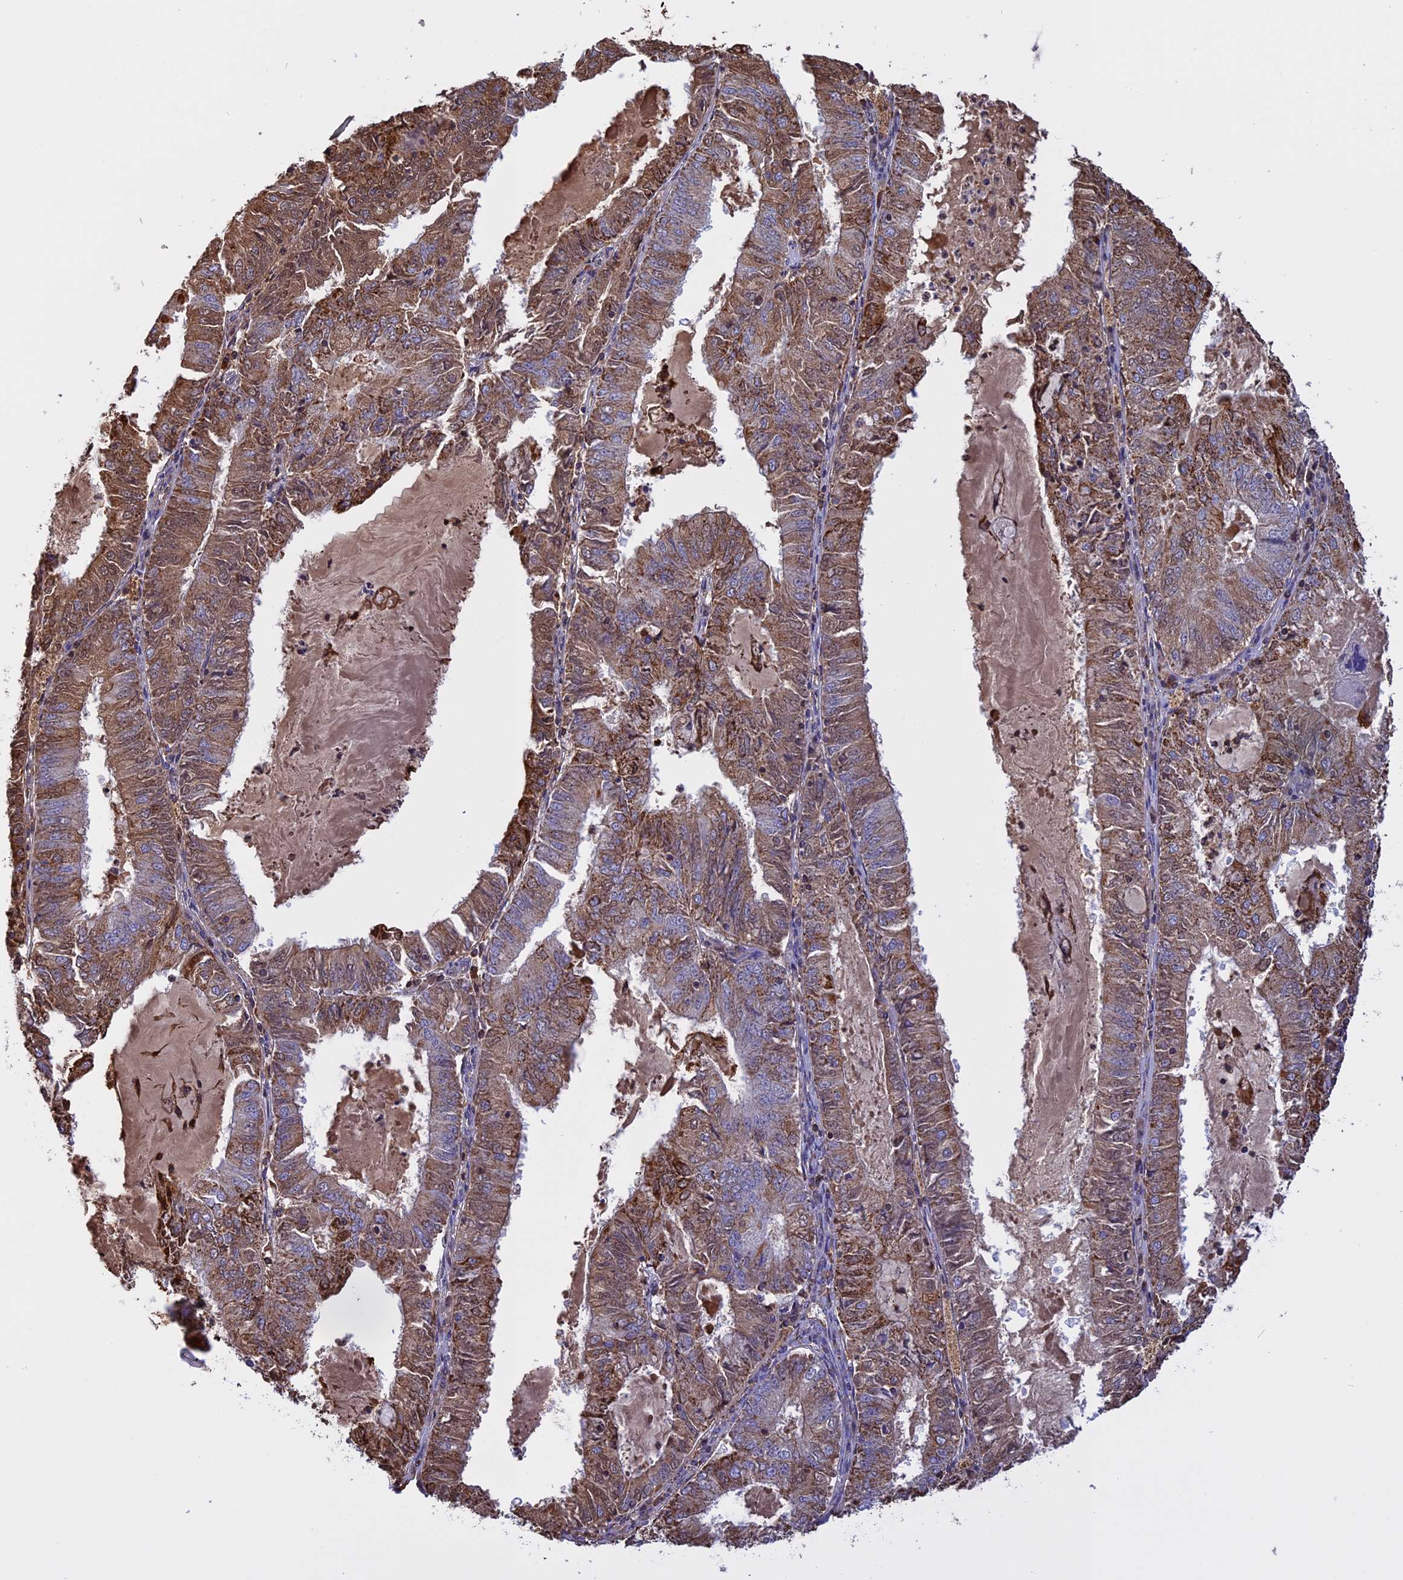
{"staining": {"intensity": "moderate", "quantity": ">75%", "location": "cytoplasmic/membranous"}, "tissue": "endometrial cancer", "cell_type": "Tumor cells", "image_type": "cancer", "snomed": [{"axis": "morphology", "description": "Adenocarcinoma, NOS"}, {"axis": "topography", "description": "Endometrium"}], "caption": "Protein expression analysis of human endometrial adenocarcinoma reveals moderate cytoplasmic/membranous positivity in about >75% of tumor cells. The protein is stained brown, and the nuclei are stained in blue (DAB (3,3'-diaminobenzidine) IHC with brightfield microscopy, high magnification).", "gene": "KCNG1", "patient": {"sex": "female", "age": 57}}